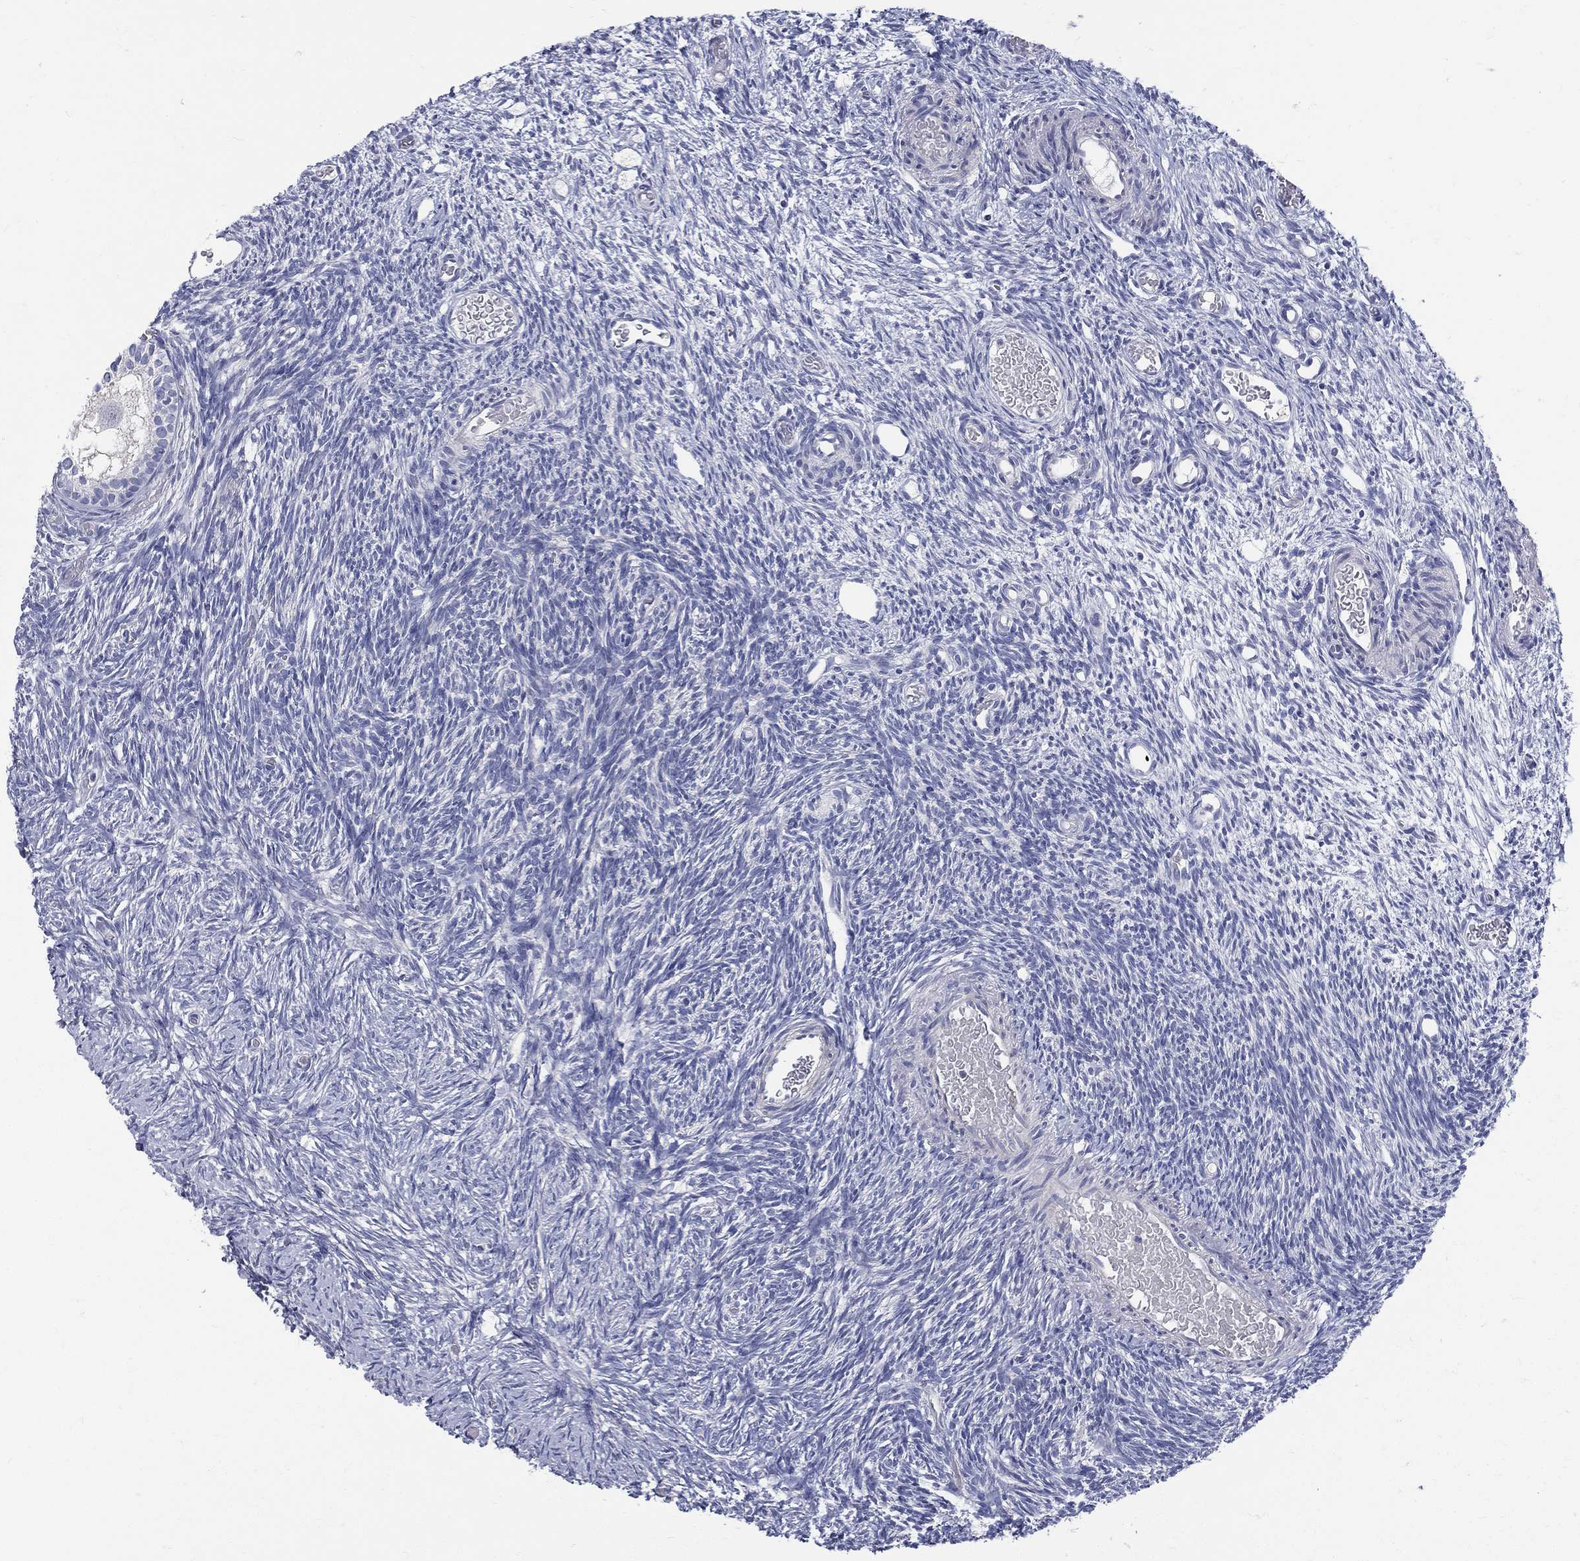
{"staining": {"intensity": "negative", "quantity": "none", "location": "none"}, "tissue": "ovary", "cell_type": "Follicle cells", "image_type": "normal", "snomed": [{"axis": "morphology", "description": "Normal tissue, NOS"}, {"axis": "topography", "description": "Ovary"}], "caption": "This is an immunohistochemistry image of benign human ovary. There is no staining in follicle cells.", "gene": "ETNPPL", "patient": {"sex": "female", "age": 39}}